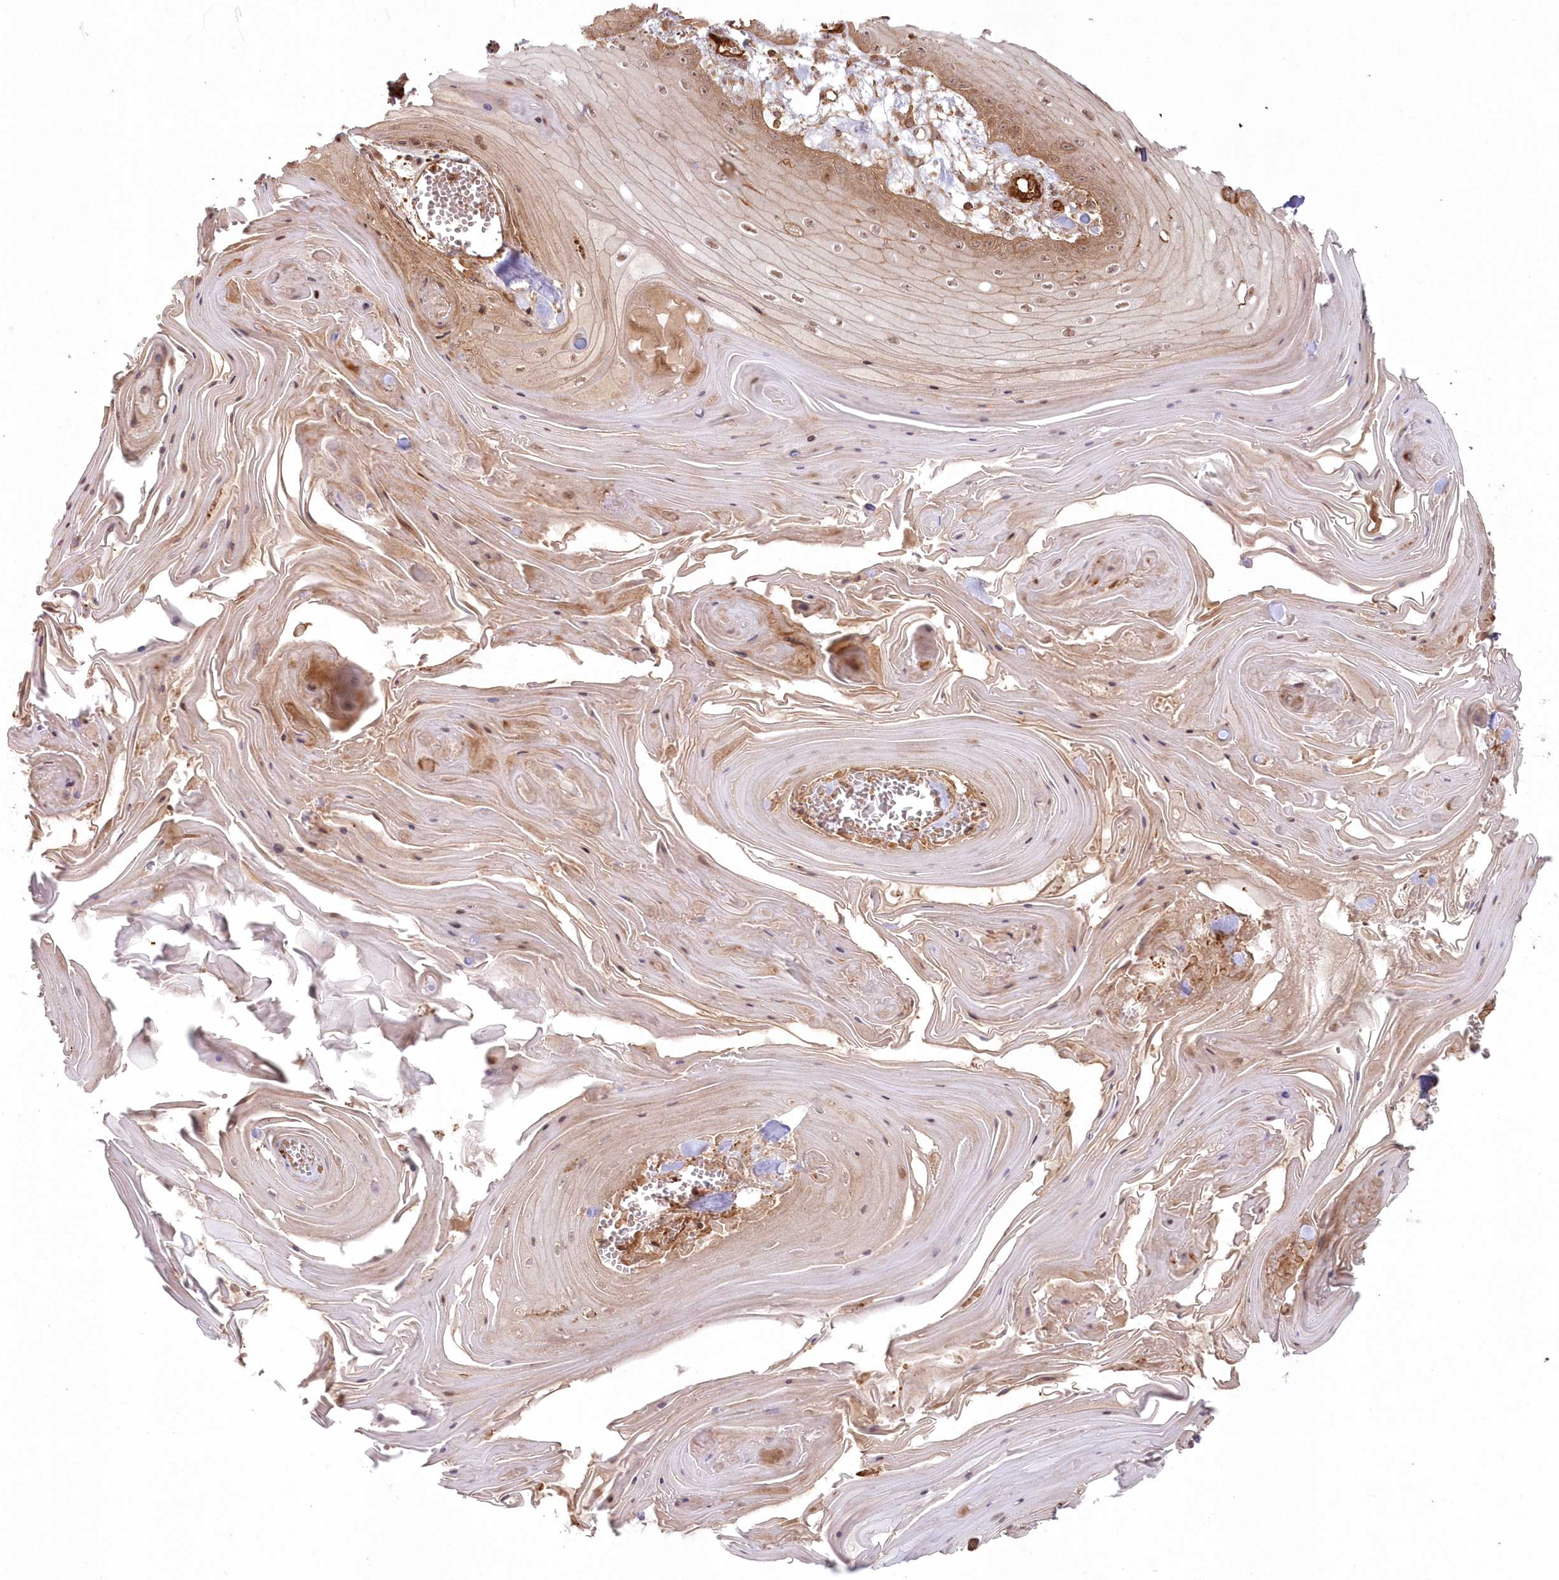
{"staining": {"intensity": "weak", "quantity": "25%-75%", "location": "cytoplasmic/membranous,nuclear"}, "tissue": "skin cancer", "cell_type": "Tumor cells", "image_type": "cancer", "snomed": [{"axis": "morphology", "description": "Squamous cell carcinoma, NOS"}, {"axis": "topography", "description": "Skin"}], "caption": "Protein positivity by immunohistochemistry (IHC) exhibits weak cytoplasmic/membranous and nuclear positivity in approximately 25%-75% of tumor cells in skin squamous cell carcinoma.", "gene": "RGCC", "patient": {"sex": "male", "age": 74}}